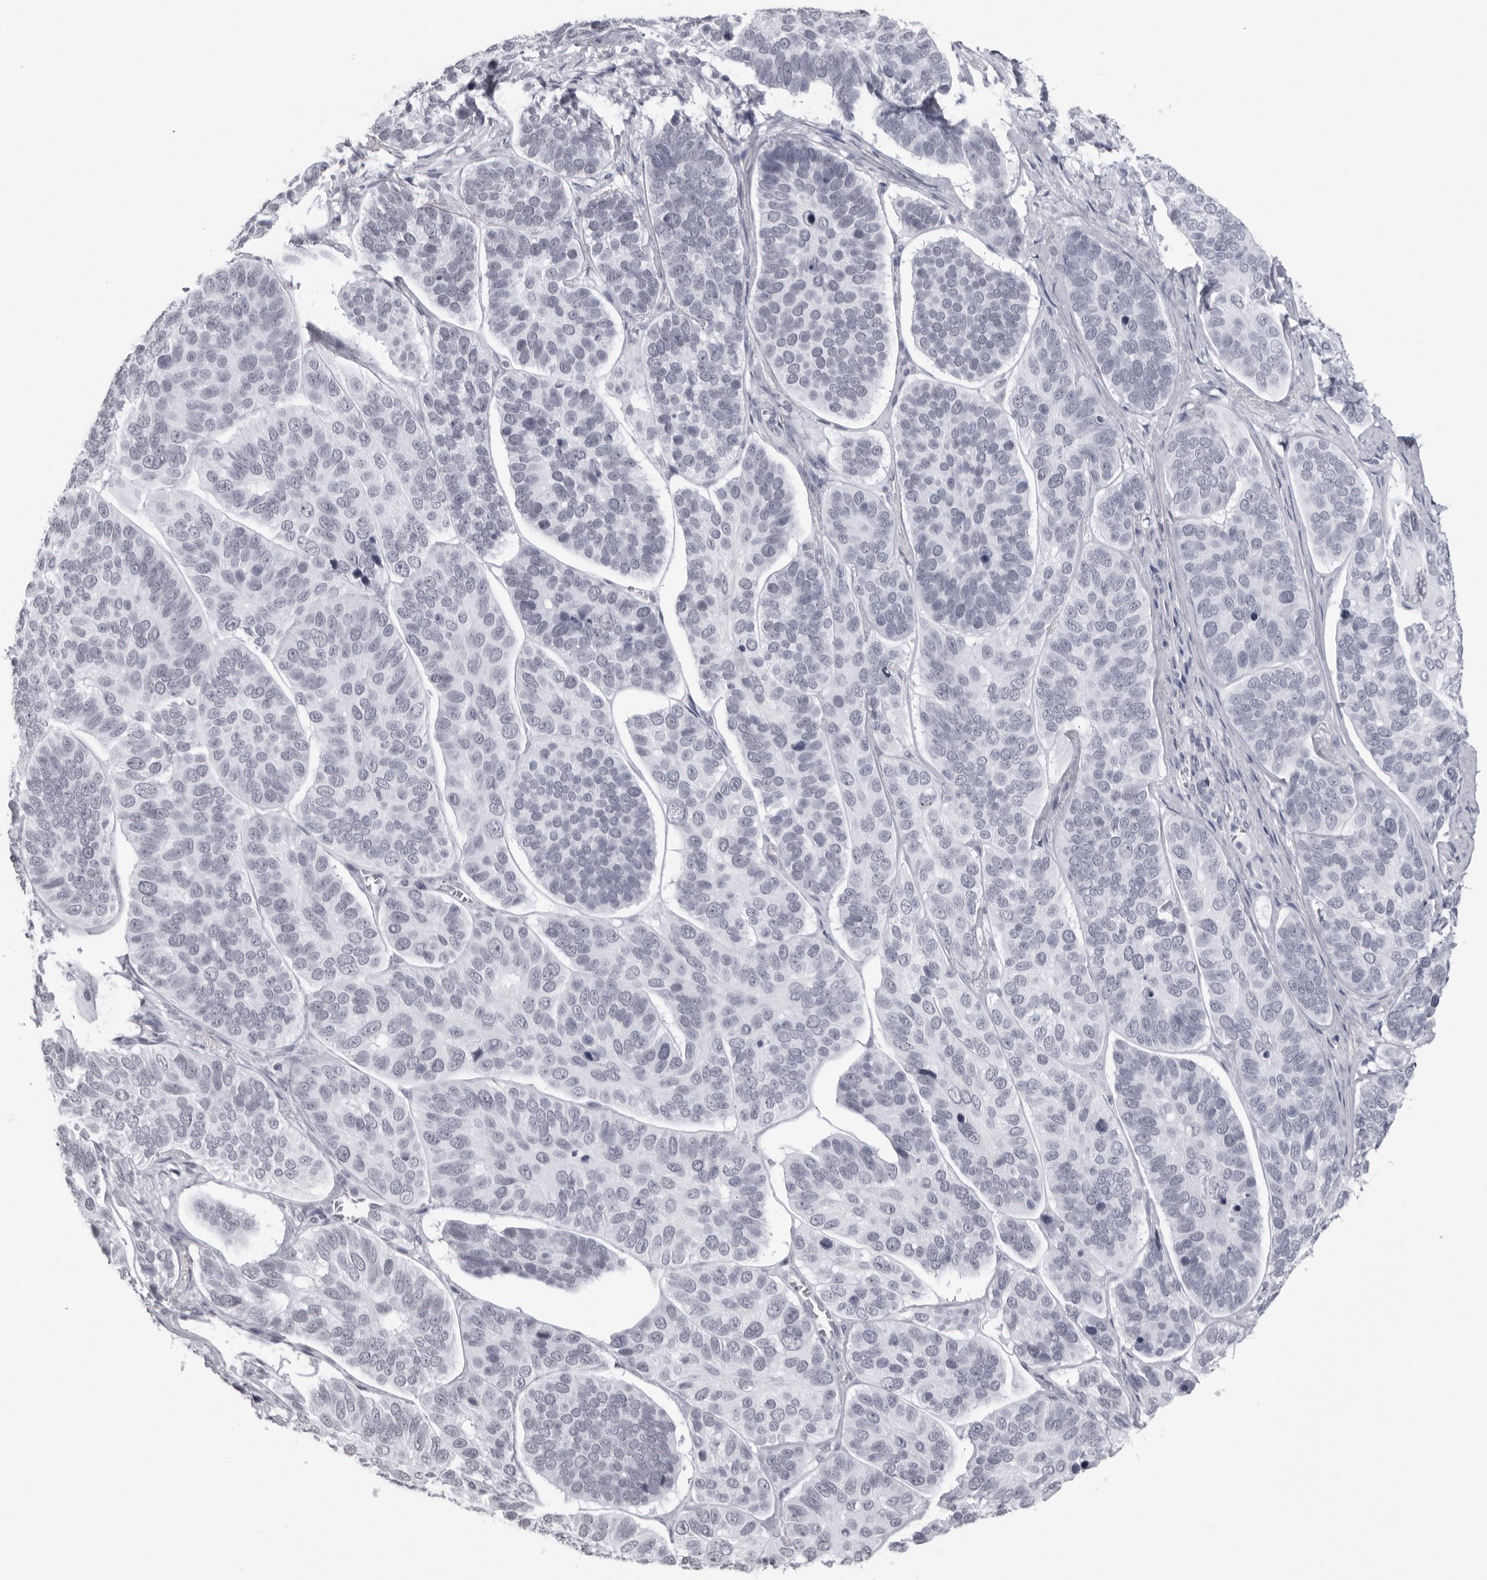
{"staining": {"intensity": "negative", "quantity": "none", "location": "none"}, "tissue": "skin cancer", "cell_type": "Tumor cells", "image_type": "cancer", "snomed": [{"axis": "morphology", "description": "Basal cell carcinoma"}, {"axis": "topography", "description": "Skin"}], "caption": "There is no significant expression in tumor cells of skin cancer.", "gene": "ESPN", "patient": {"sex": "male", "age": 62}}